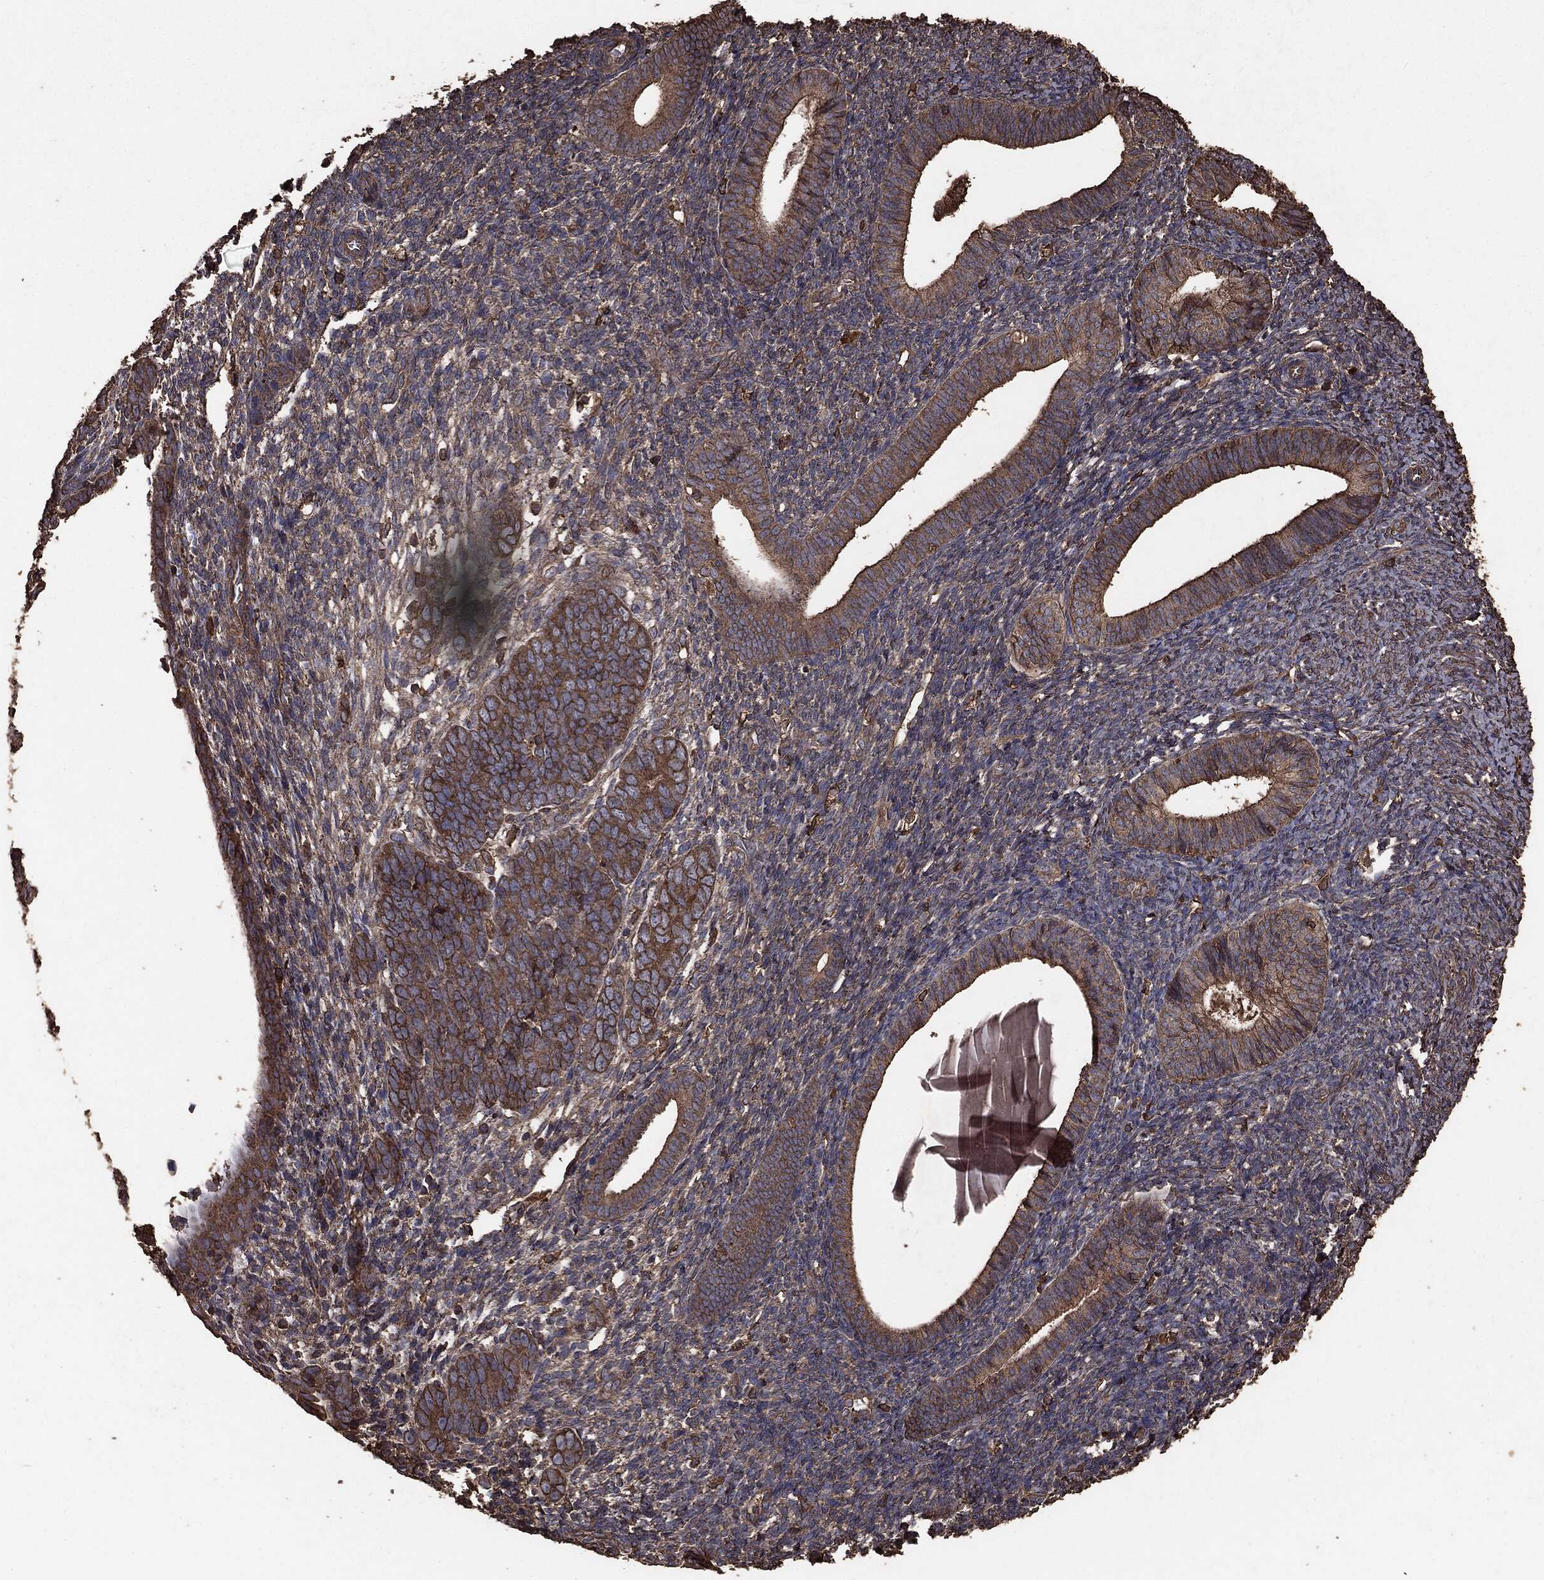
{"staining": {"intensity": "moderate", "quantity": ">75%", "location": "cytoplasmic/membranous"}, "tissue": "endometrial cancer", "cell_type": "Tumor cells", "image_type": "cancer", "snomed": [{"axis": "morphology", "description": "Adenocarcinoma, NOS"}, {"axis": "topography", "description": "Endometrium"}], "caption": "Endometrial cancer (adenocarcinoma) stained for a protein reveals moderate cytoplasmic/membranous positivity in tumor cells. The staining is performed using DAB (3,3'-diaminobenzidine) brown chromogen to label protein expression. The nuclei are counter-stained blue using hematoxylin.", "gene": "MTOR", "patient": {"sex": "female", "age": 82}}